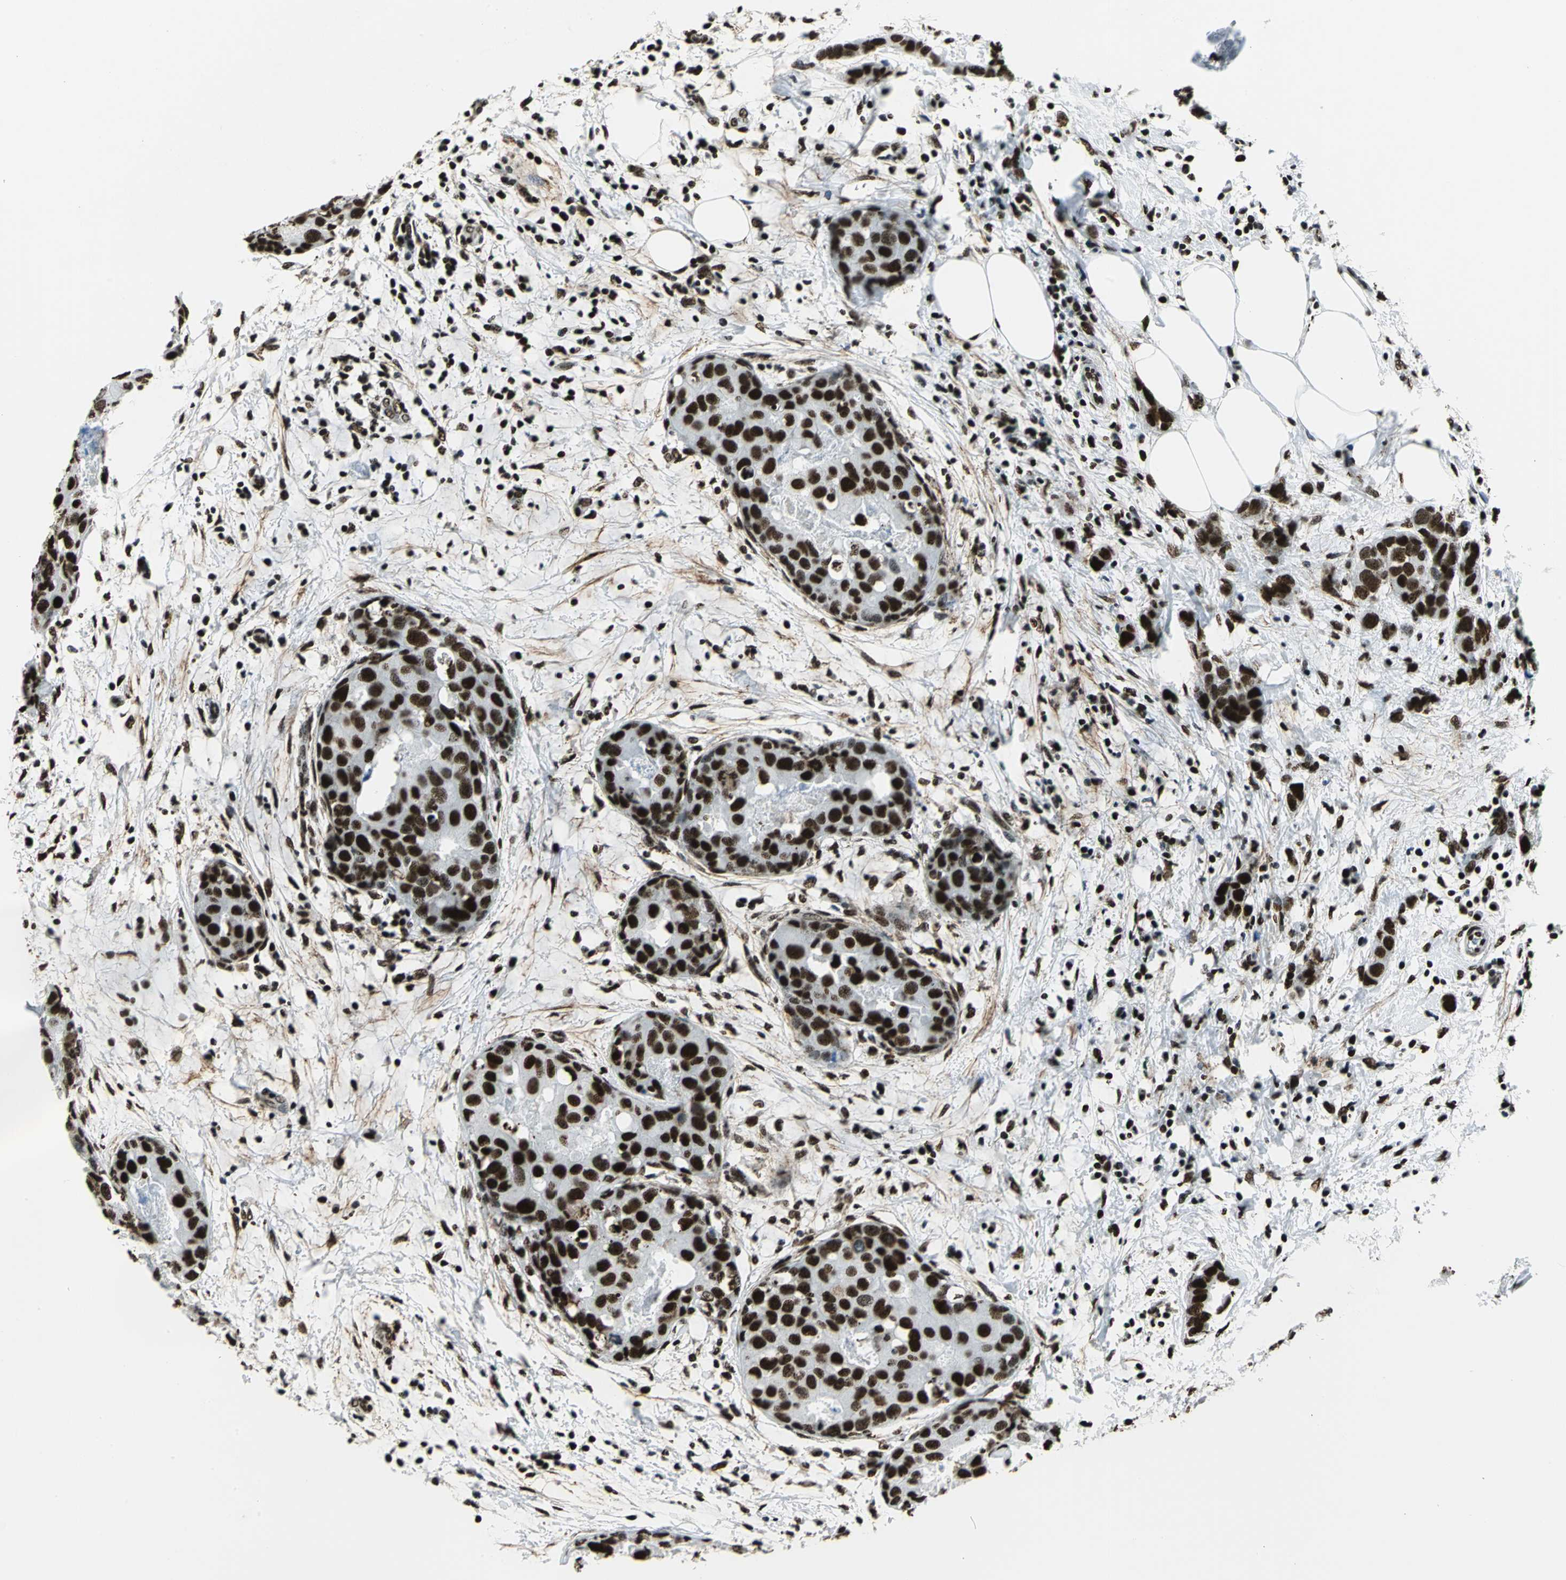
{"staining": {"intensity": "strong", "quantity": ">75%", "location": "nuclear"}, "tissue": "breast cancer", "cell_type": "Tumor cells", "image_type": "cancer", "snomed": [{"axis": "morphology", "description": "Normal tissue, NOS"}, {"axis": "morphology", "description": "Duct carcinoma"}, {"axis": "topography", "description": "Breast"}], "caption": "Breast cancer tissue demonstrates strong nuclear positivity in approximately >75% of tumor cells, visualized by immunohistochemistry.", "gene": "APEX1", "patient": {"sex": "female", "age": 50}}